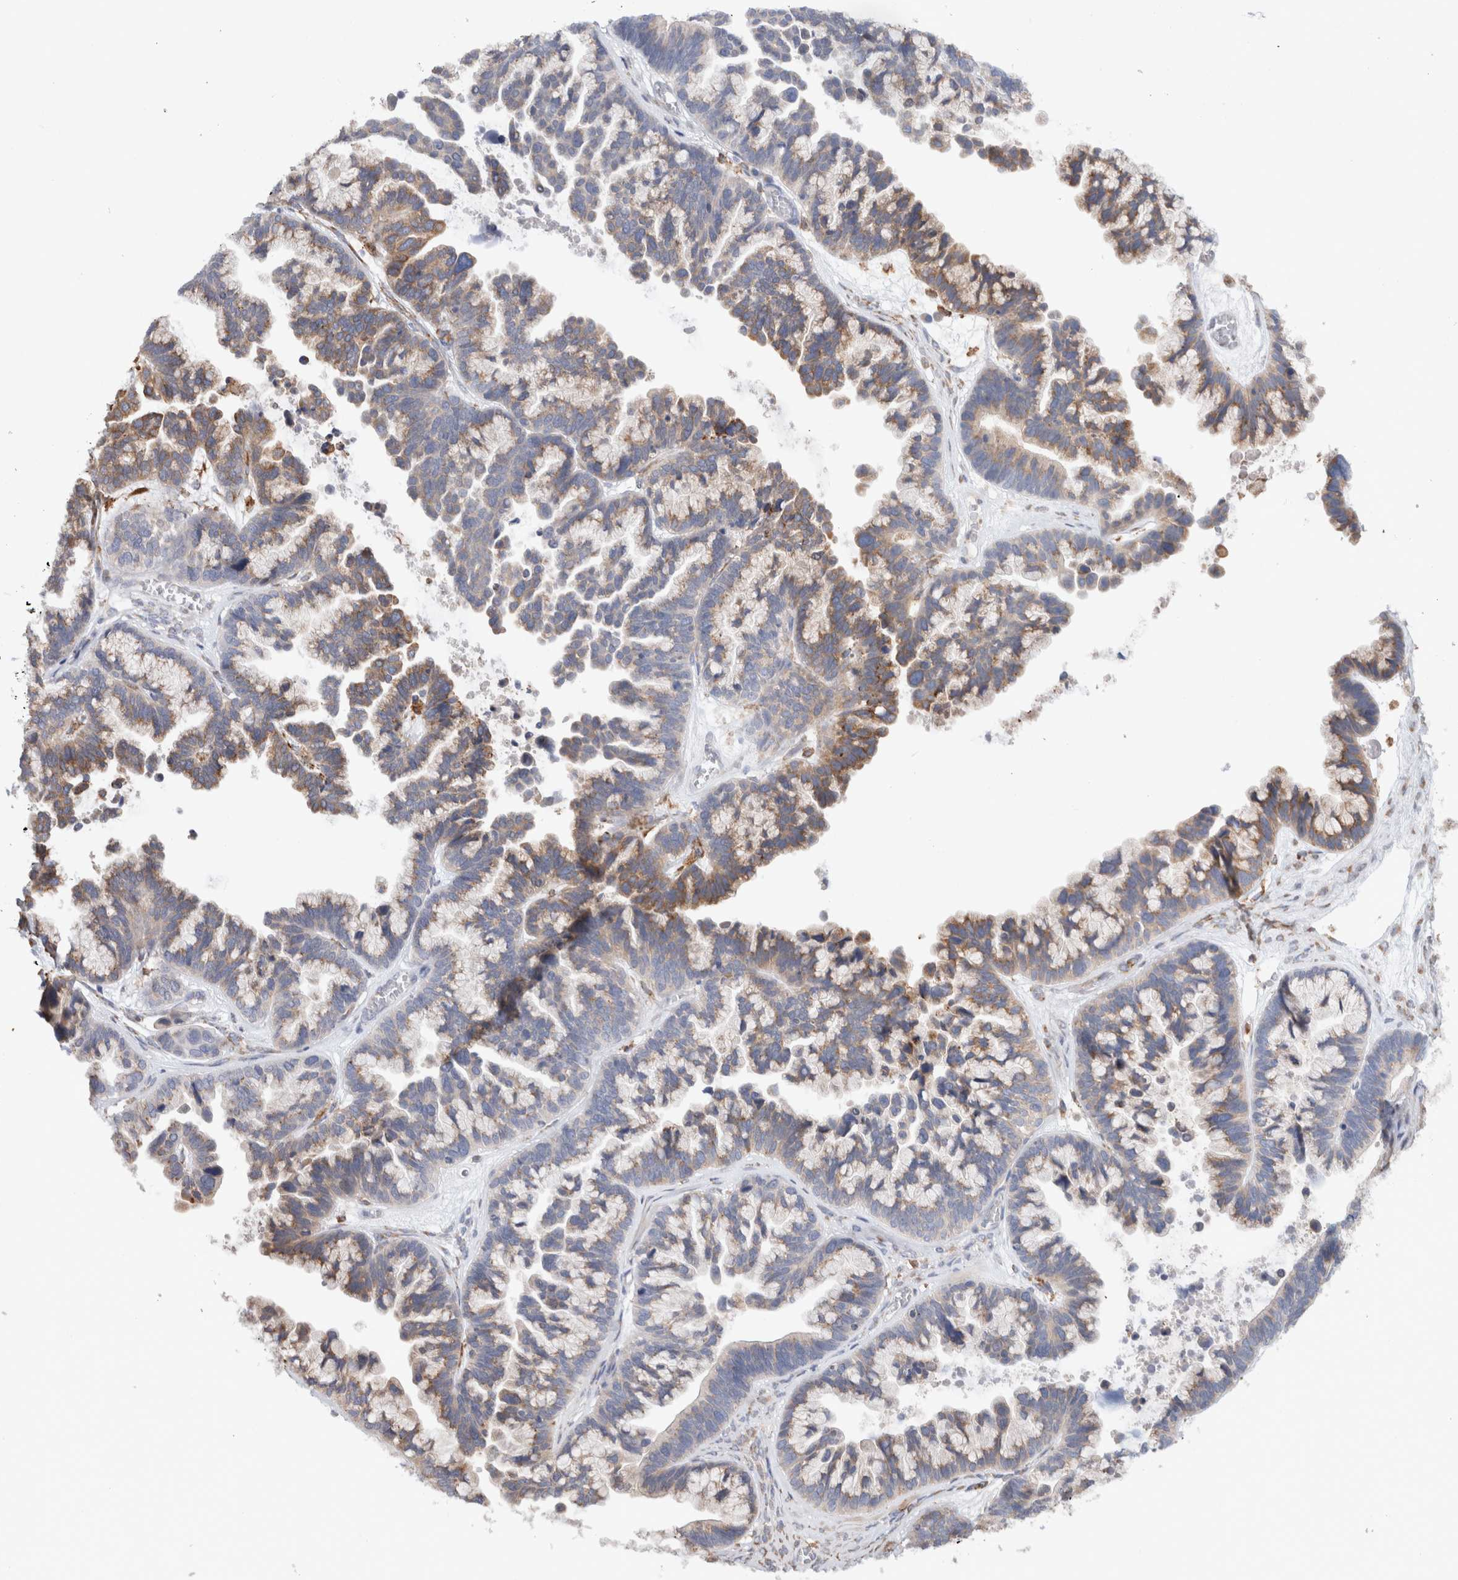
{"staining": {"intensity": "weak", "quantity": "25%-75%", "location": "cytoplasmic/membranous"}, "tissue": "ovarian cancer", "cell_type": "Tumor cells", "image_type": "cancer", "snomed": [{"axis": "morphology", "description": "Cystadenocarcinoma, serous, NOS"}, {"axis": "topography", "description": "Ovary"}], "caption": "Protein staining by IHC reveals weak cytoplasmic/membranous positivity in approximately 25%-75% of tumor cells in serous cystadenocarcinoma (ovarian). The staining is performed using DAB (3,3'-diaminobenzidine) brown chromogen to label protein expression. The nuclei are counter-stained blue using hematoxylin.", "gene": "P4HA1", "patient": {"sex": "female", "age": 56}}